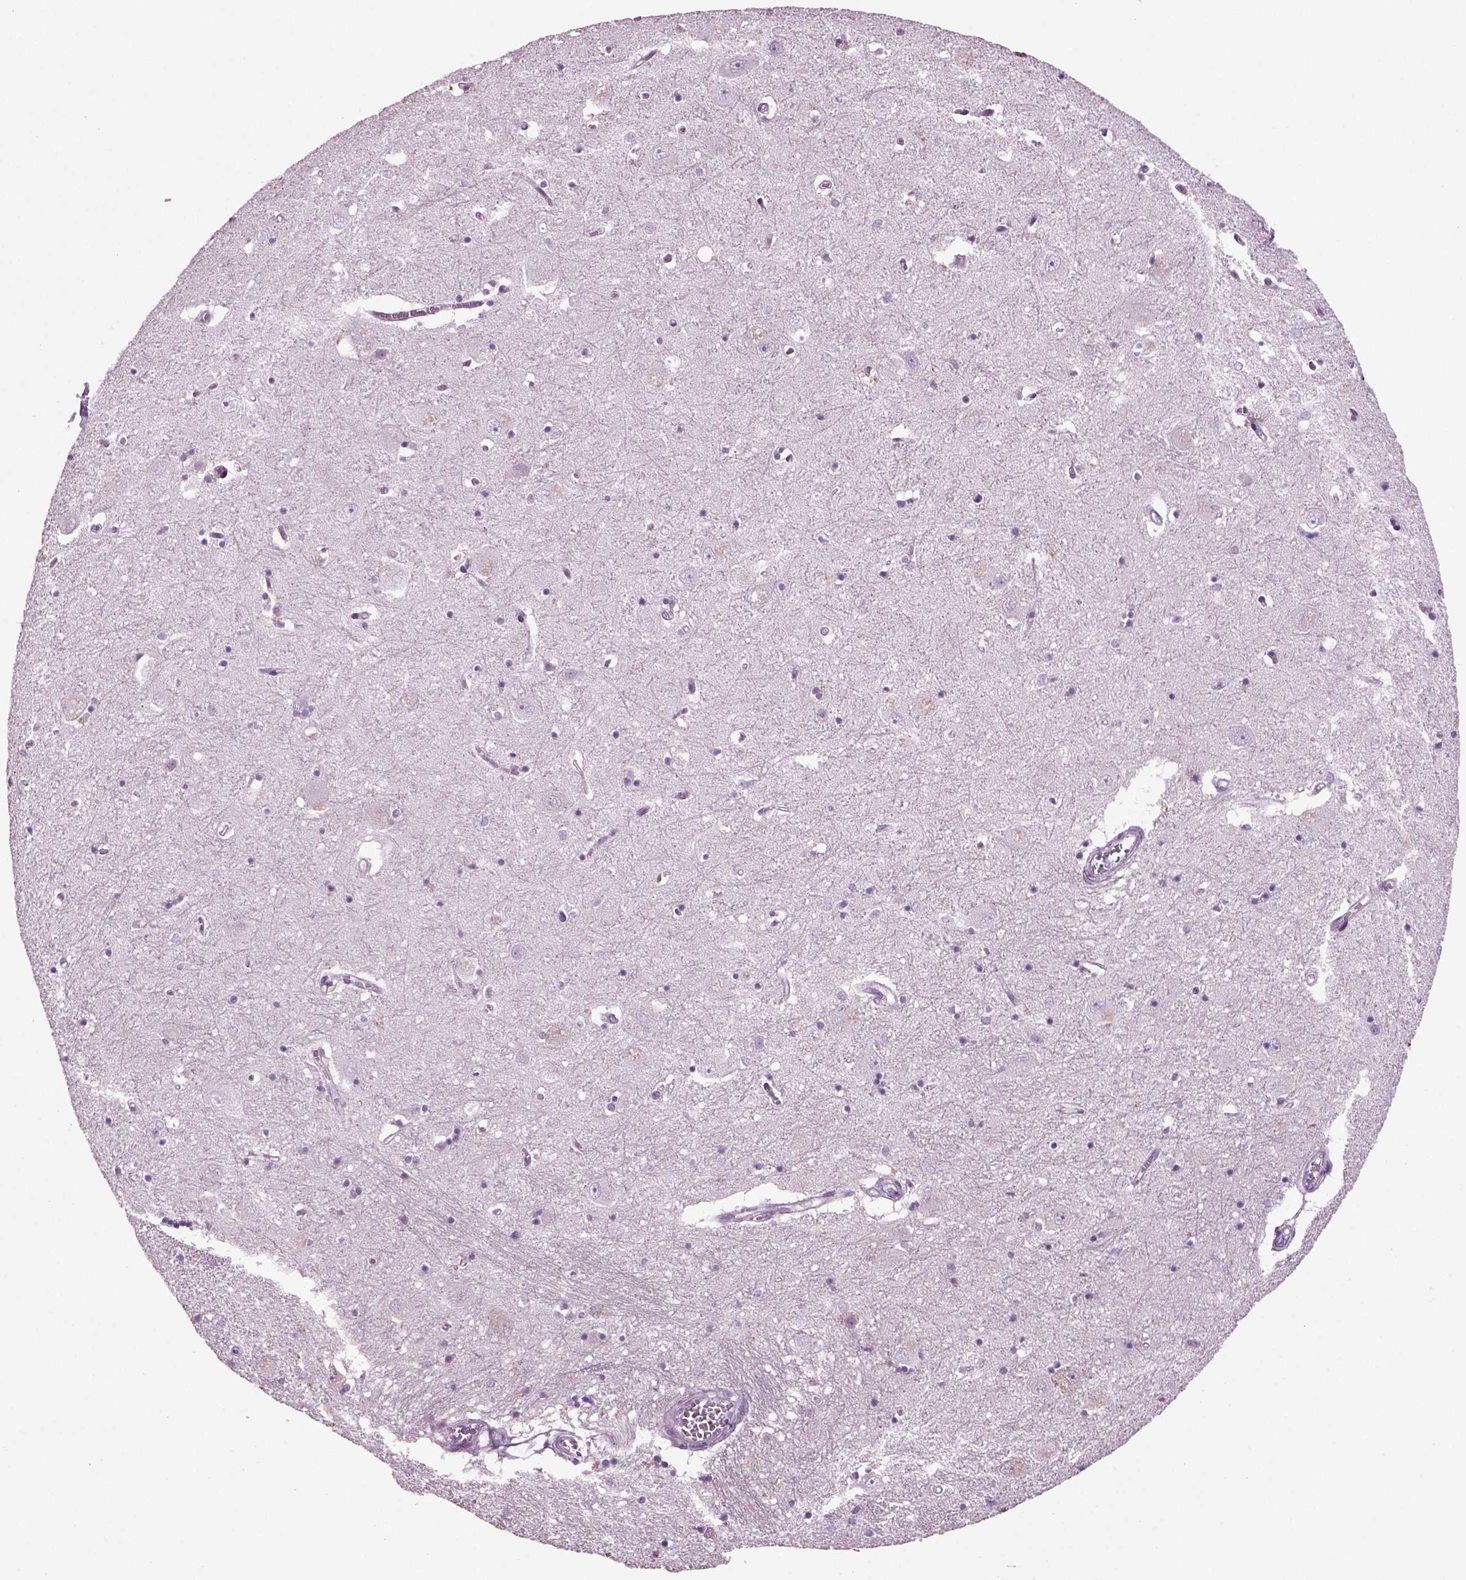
{"staining": {"intensity": "negative", "quantity": "none", "location": "none"}, "tissue": "caudate", "cell_type": "Glial cells", "image_type": "normal", "snomed": [{"axis": "morphology", "description": "Normal tissue, NOS"}, {"axis": "topography", "description": "Lateral ventricle wall"}], "caption": "Protein analysis of benign caudate reveals no significant positivity in glial cells.", "gene": "ARID3A", "patient": {"sex": "male", "age": 54}}